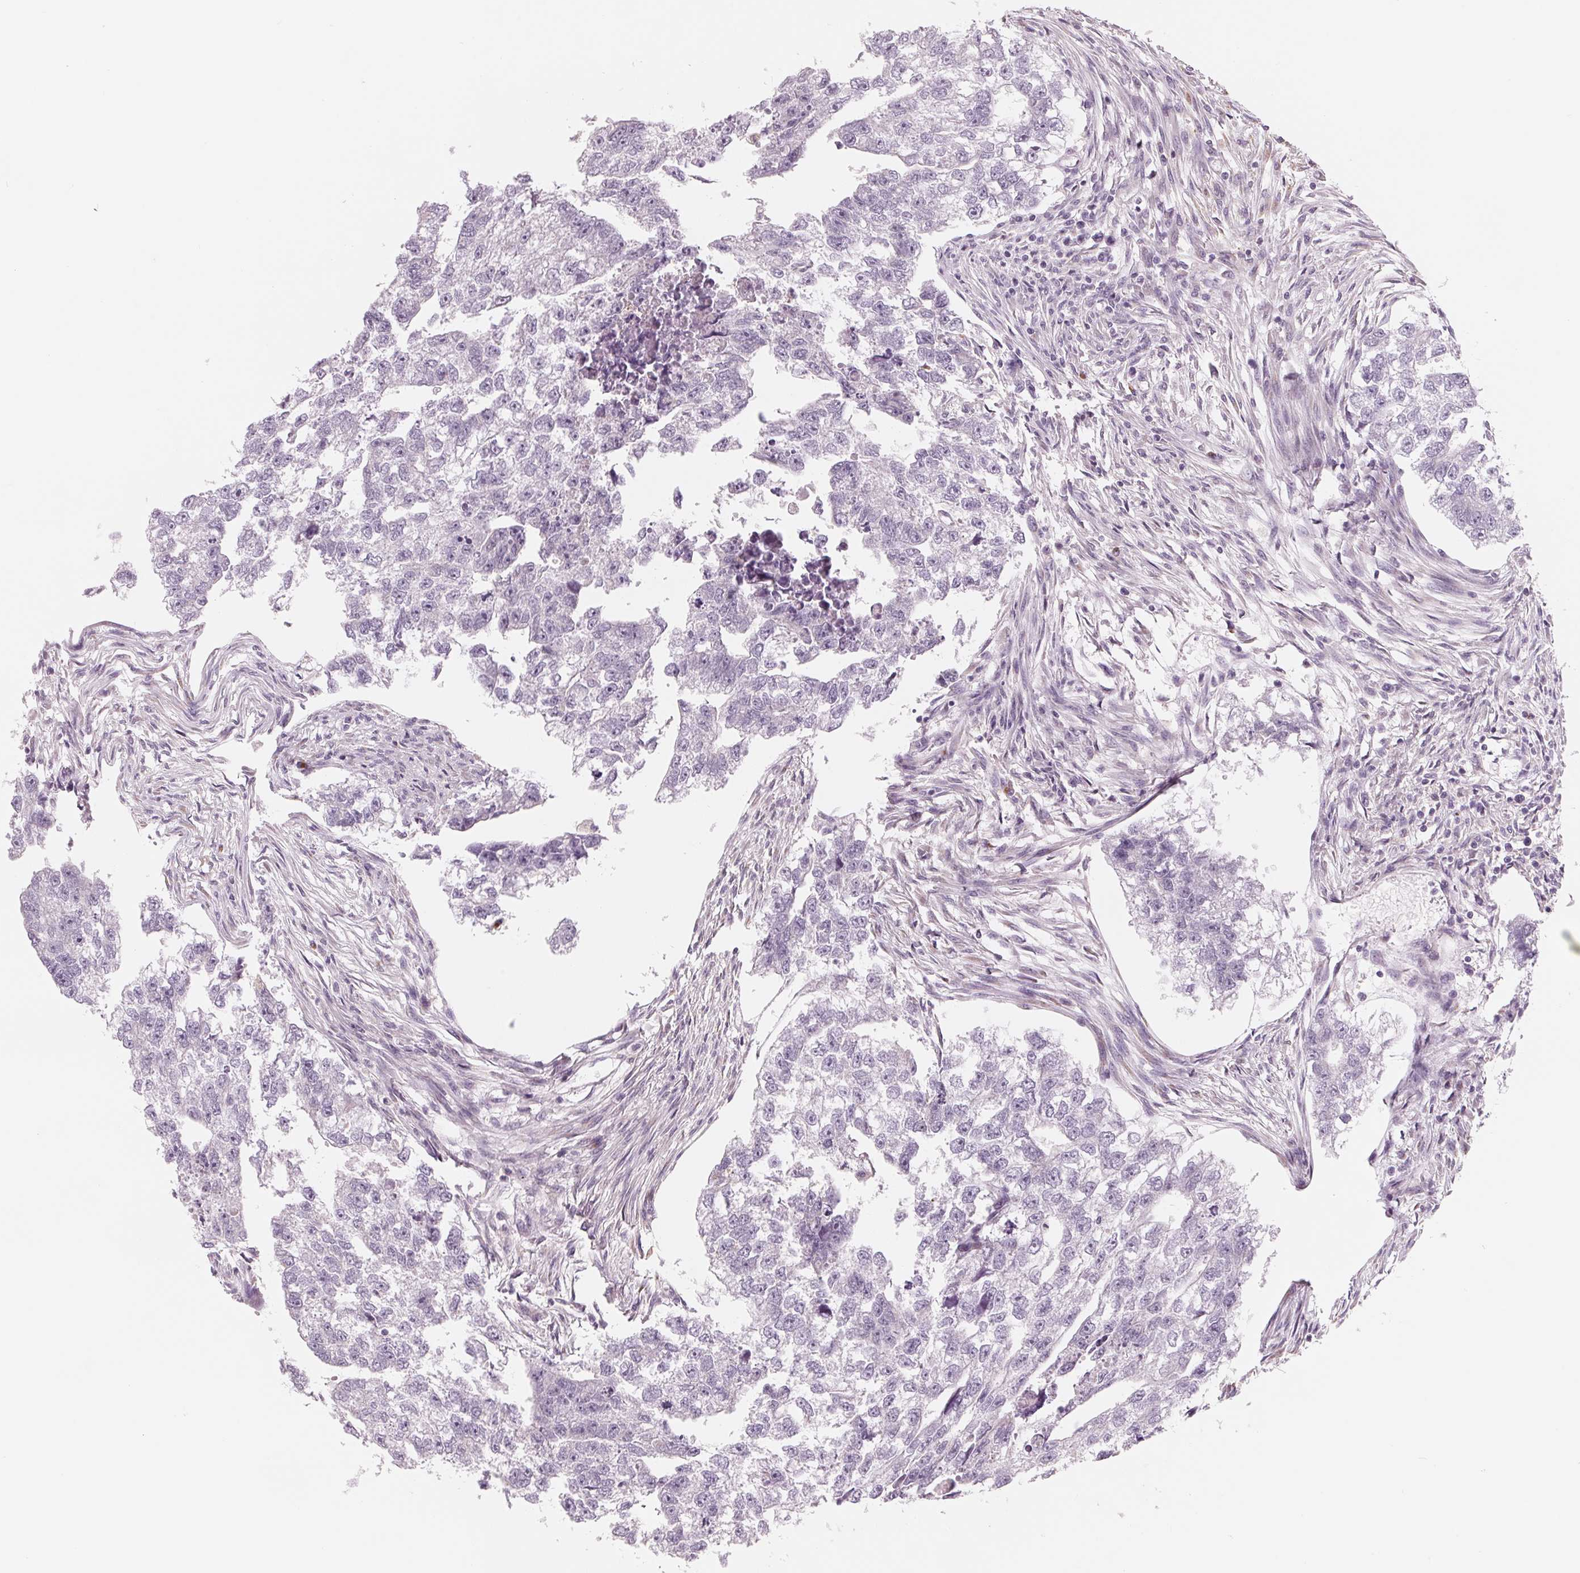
{"staining": {"intensity": "negative", "quantity": "none", "location": "none"}, "tissue": "testis cancer", "cell_type": "Tumor cells", "image_type": "cancer", "snomed": [{"axis": "morphology", "description": "Carcinoma, Embryonal, NOS"}, {"axis": "morphology", "description": "Teratoma, malignant, NOS"}, {"axis": "topography", "description": "Testis"}], "caption": "Image shows no protein positivity in tumor cells of testis cancer tissue.", "gene": "IL9R", "patient": {"sex": "male", "age": 44}}